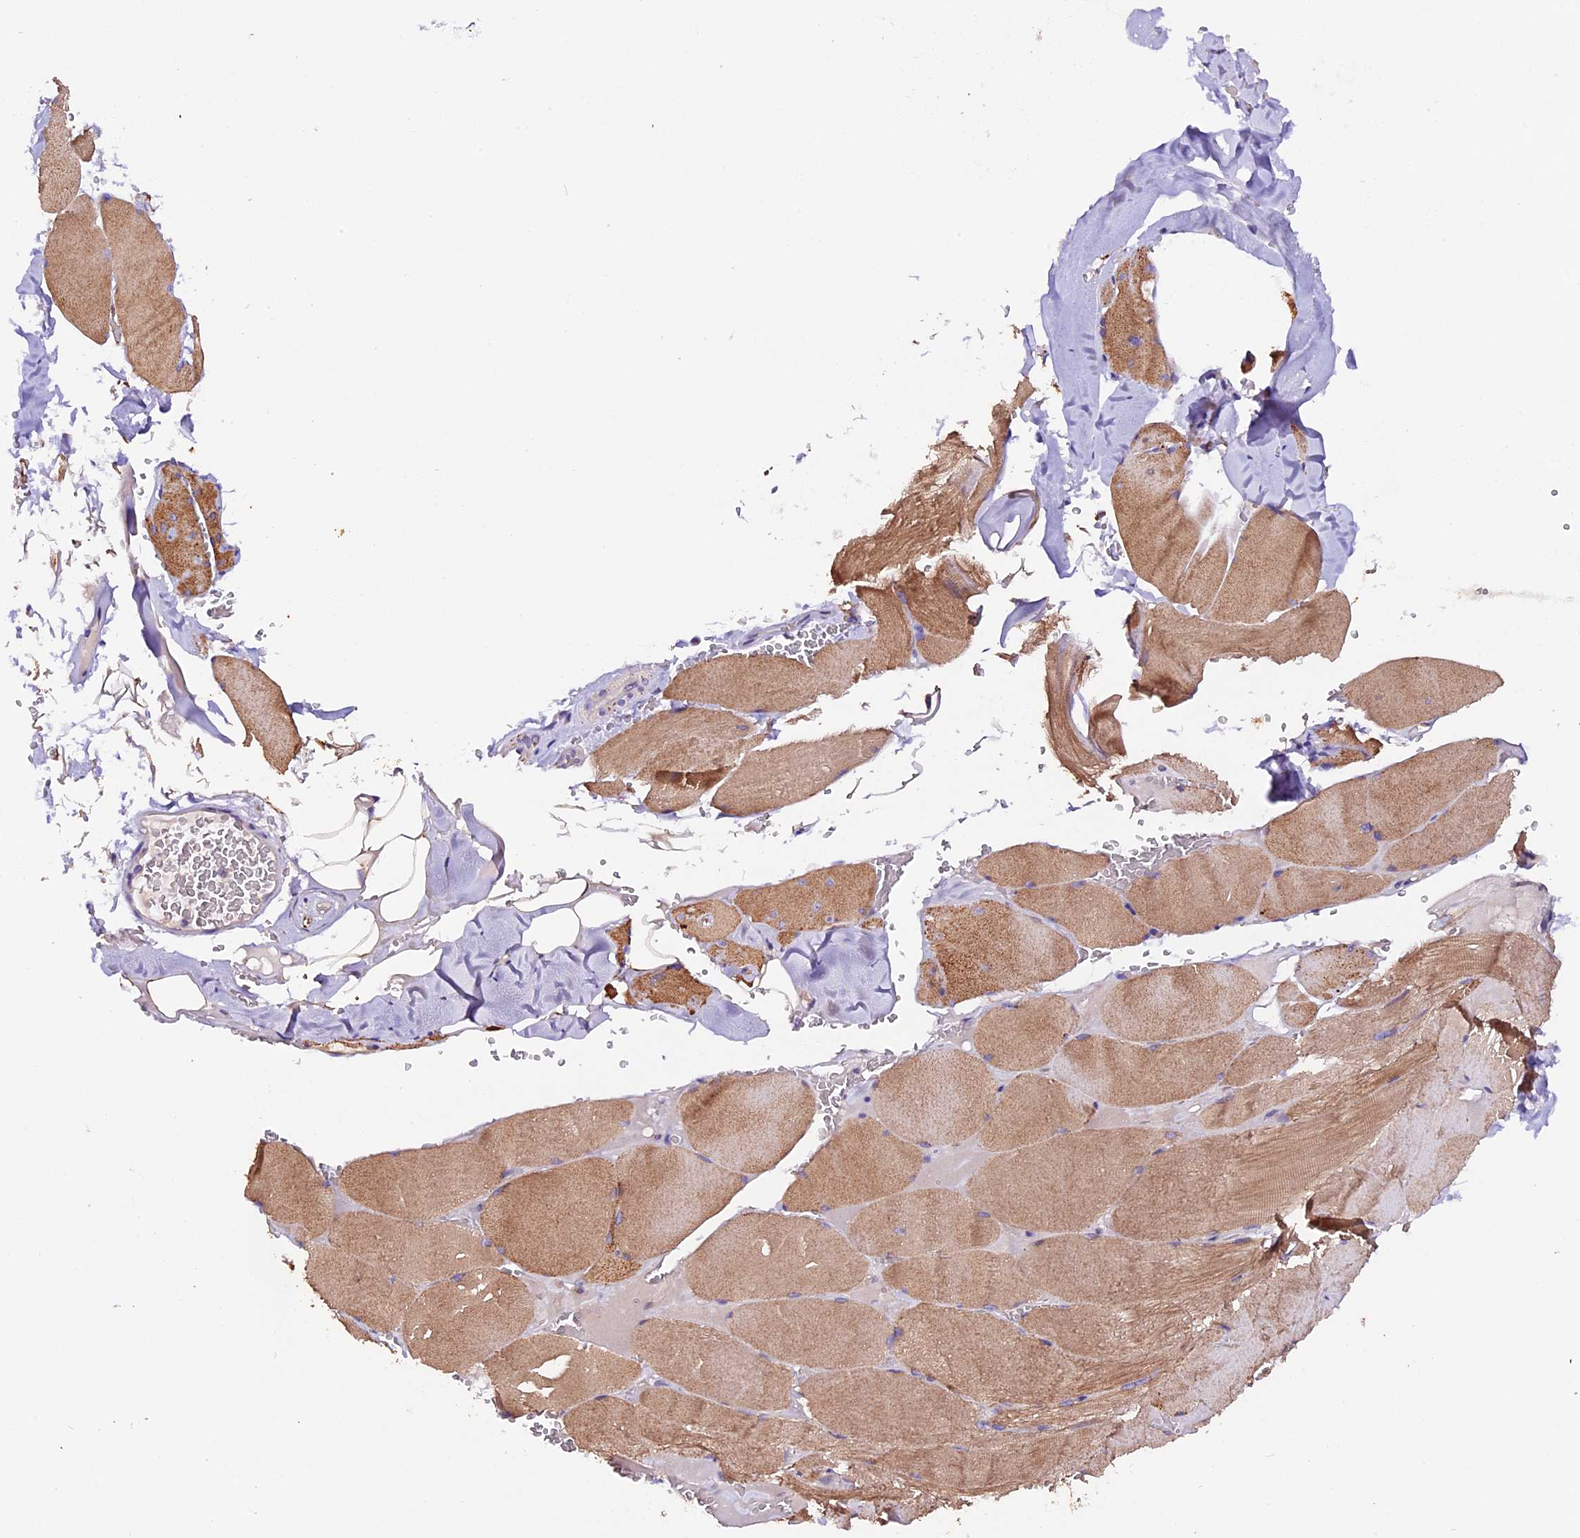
{"staining": {"intensity": "moderate", "quantity": "25%-75%", "location": "cytoplasmic/membranous"}, "tissue": "skeletal muscle", "cell_type": "Myocytes", "image_type": "normal", "snomed": [{"axis": "morphology", "description": "Normal tissue, NOS"}, {"axis": "topography", "description": "Skeletal muscle"}, {"axis": "topography", "description": "Head-Neck"}], "caption": "Normal skeletal muscle was stained to show a protein in brown. There is medium levels of moderate cytoplasmic/membranous staining in about 25%-75% of myocytes. (DAB (3,3'-diaminobenzidine) IHC, brown staining for protein, blue staining for nuclei).", "gene": "DDX28", "patient": {"sex": "male", "age": 66}}